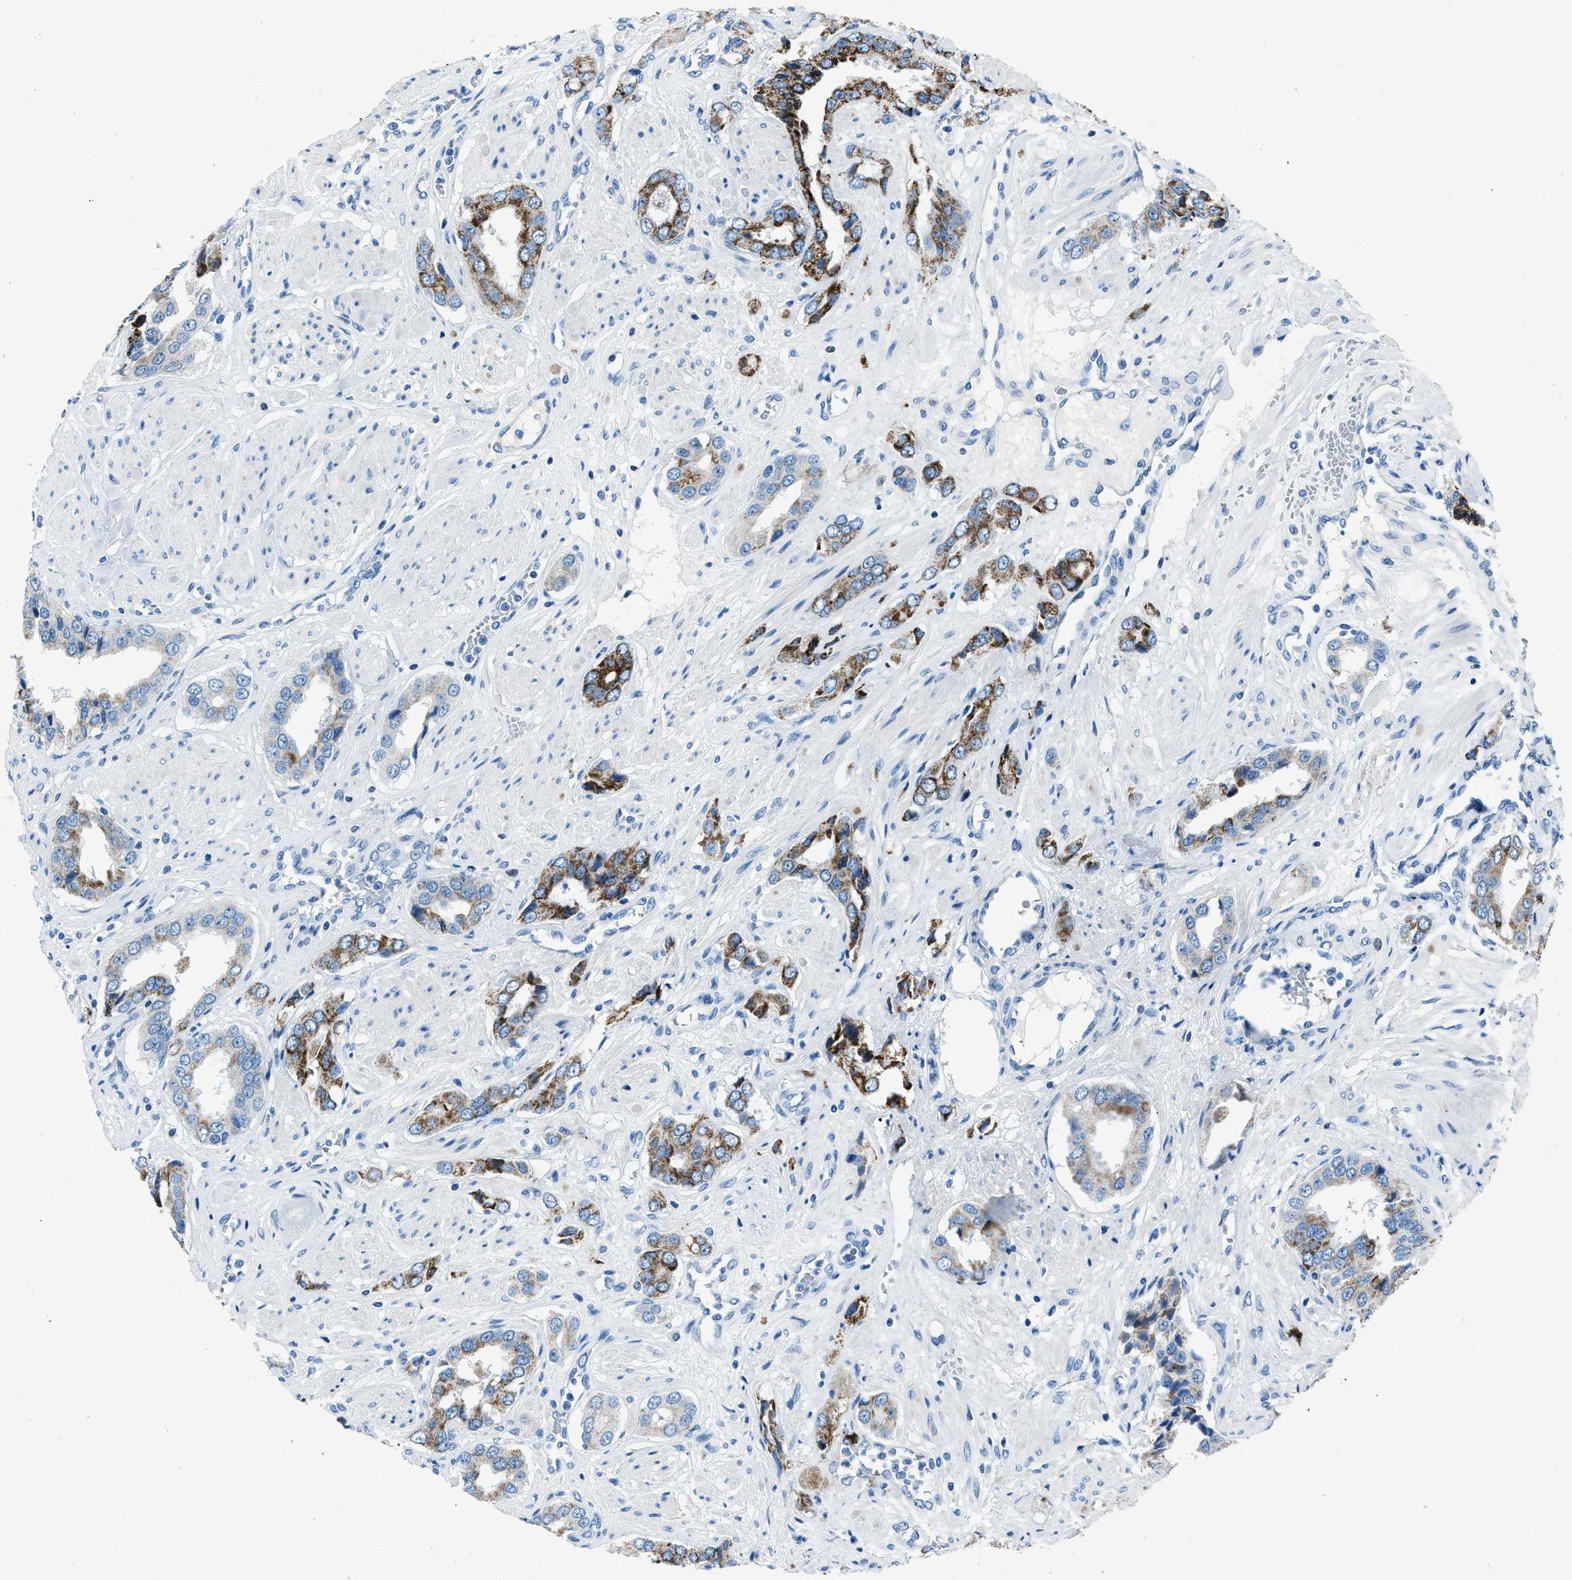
{"staining": {"intensity": "moderate", "quantity": ">75%", "location": "cytoplasmic/membranous"}, "tissue": "prostate cancer", "cell_type": "Tumor cells", "image_type": "cancer", "snomed": [{"axis": "morphology", "description": "Adenocarcinoma, High grade"}, {"axis": "topography", "description": "Prostate"}], "caption": "Prostate cancer (high-grade adenocarcinoma) tissue demonstrates moderate cytoplasmic/membranous positivity in about >75% of tumor cells, visualized by immunohistochemistry.", "gene": "AMACR", "patient": {"sex": "male", "age": 52}}